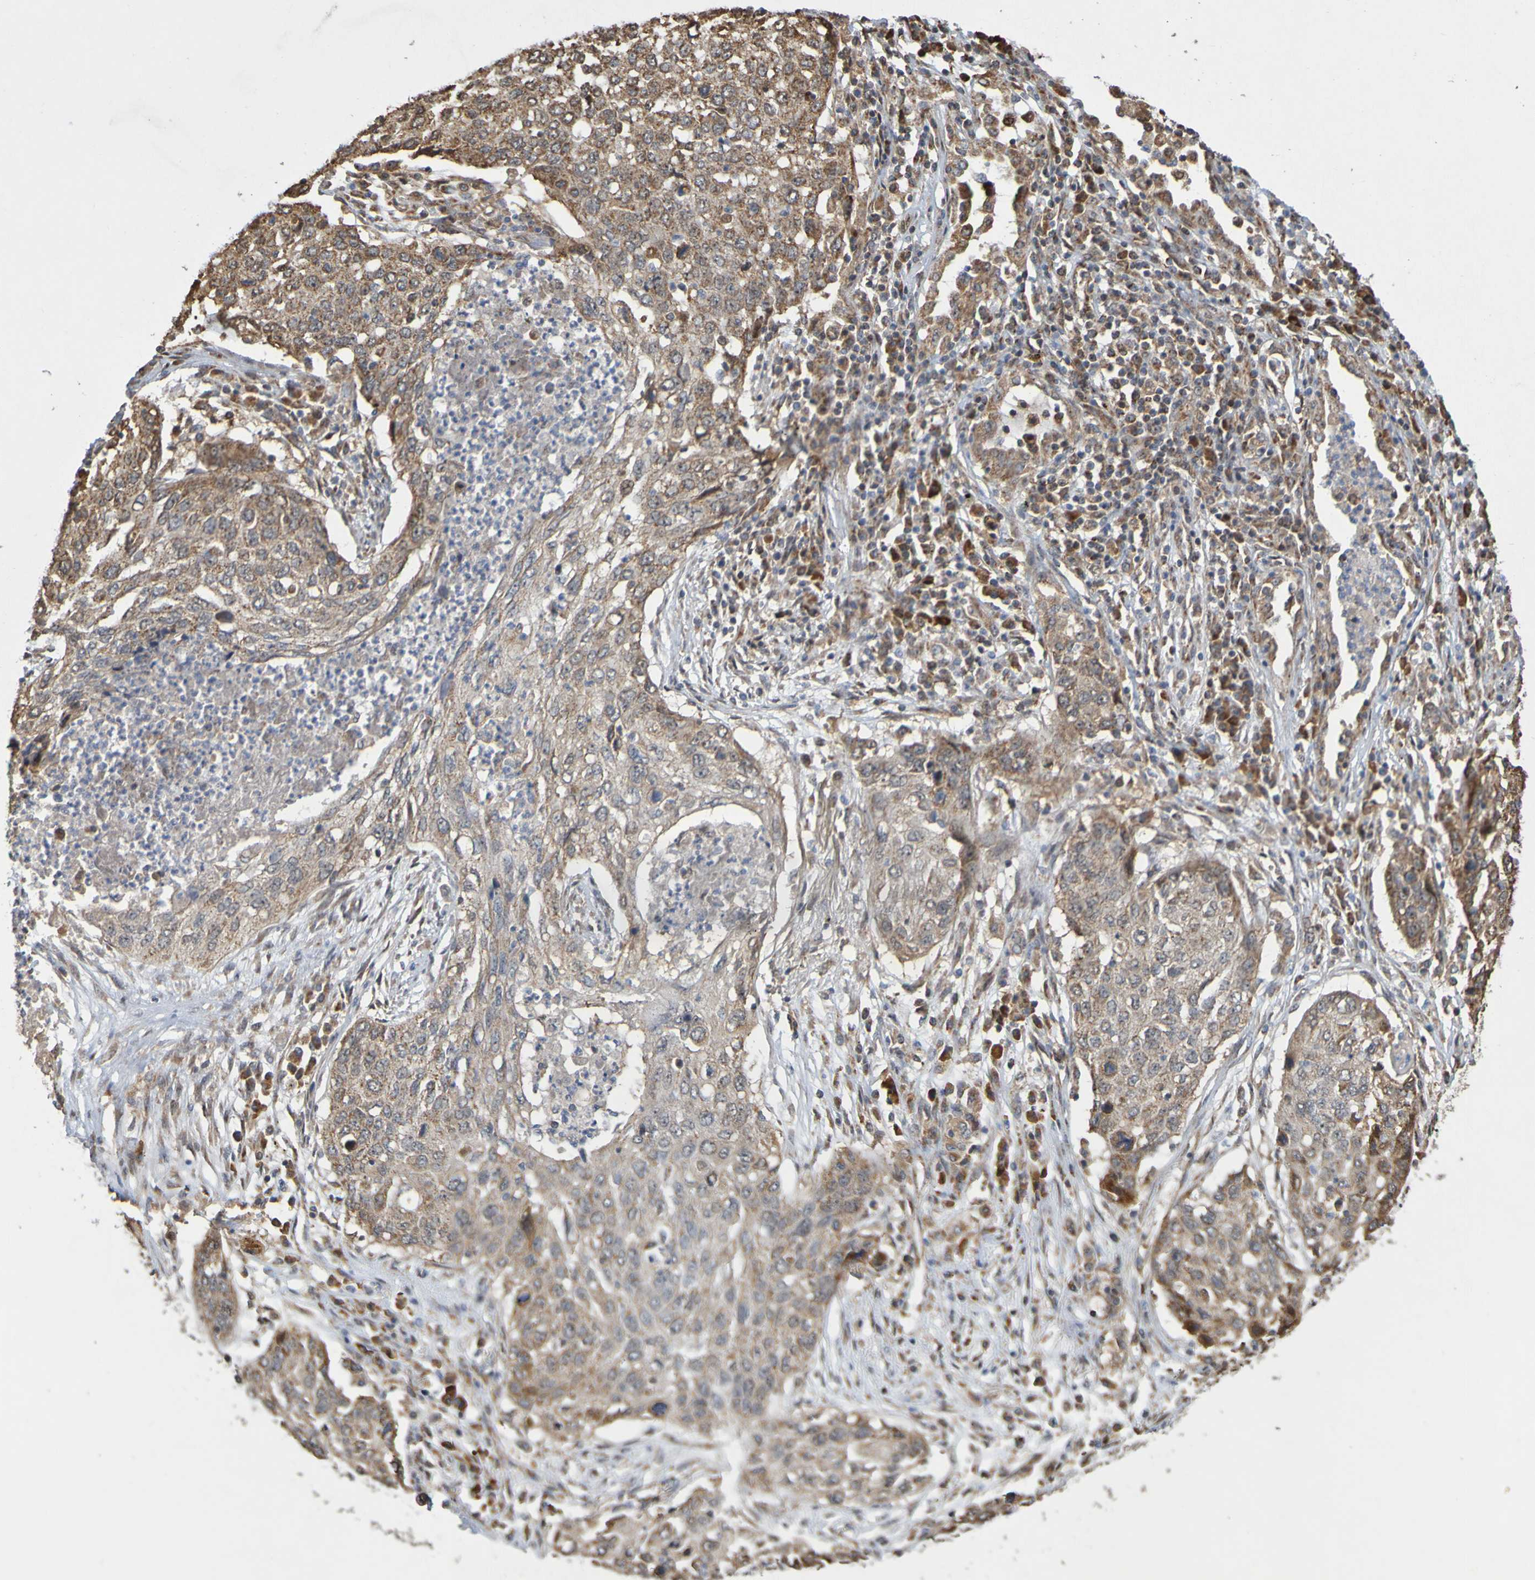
{"staining": {"intensity": "moderate", "quantity": ">75%", "location": "cytoplasmic/membranous"}, "tissue": "lung cancer", "cell_type": "Tumor cells", "image_type": "cancer", "snomed": [{"axis": "morphology", "description": "Squamous cell carcinoma, NOS"}, {"axis": "topography", "description": "Lung"}], "caption": "Brown immunohistochemical staining in squamous cell carcinoma (lung) shows moderate cytoplasmic/membranous staining in about >75% of tumor cells.", "gene": "TMBIM1", "patient": {"sex": "female", "age": 63}}